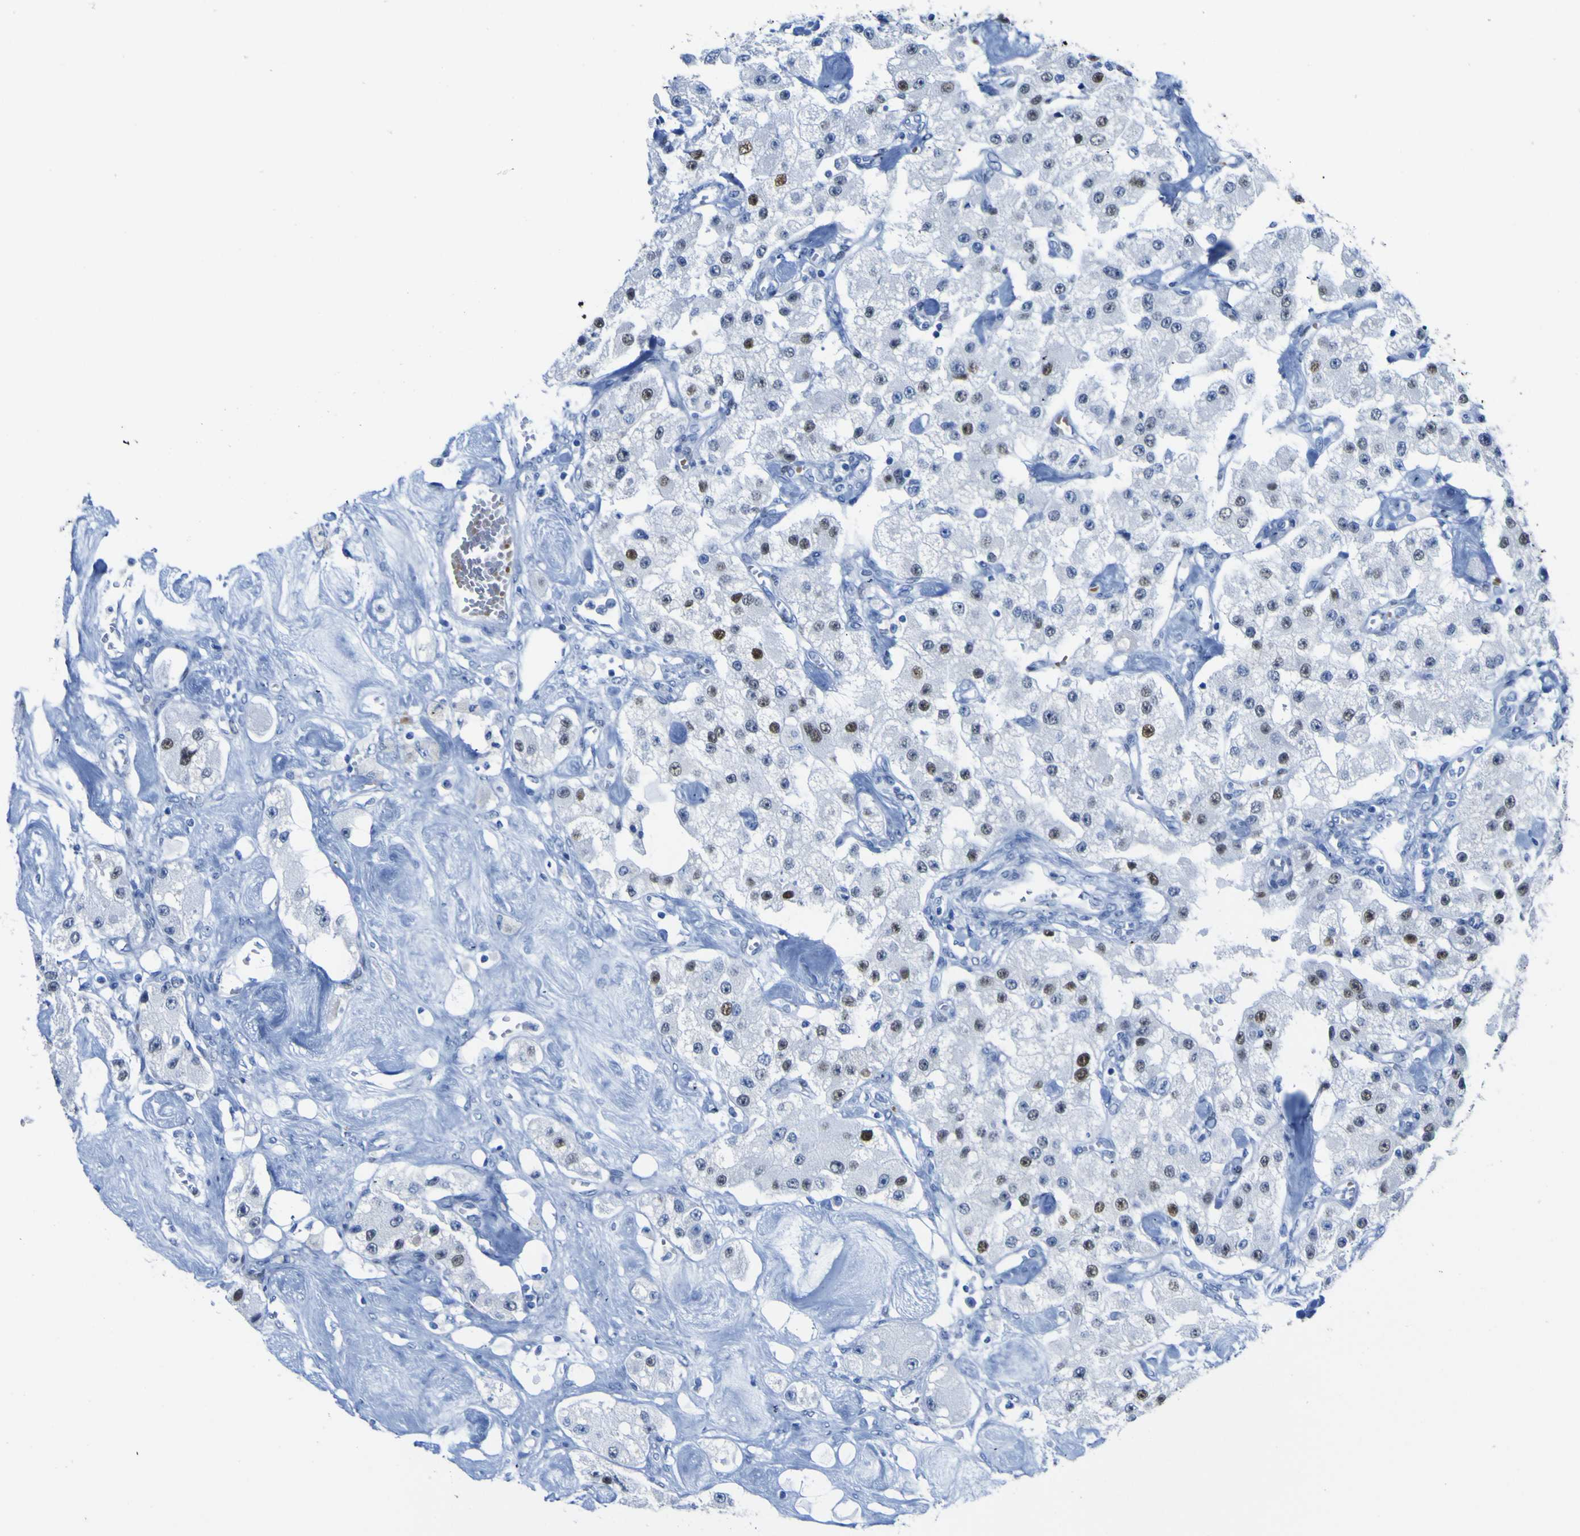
{"staining": {"intensity": "strong", "quantity": "<25%", "location": "nuclear"}, "tissue": "carcinoid", "cell_type": "Tumor cells", "image_type": "cancer", "snomed": [{"axis": "morphology", "description": "Carcinoid, malignant, NOS"}, {"axis": "topography", "description": "Pancreas"}], "caption": "A medium amount of strong nuclear staining is seen in about <25% of tumor cells in carcinoid tissue.", "gene": "DACH1", "patient": {"sex": "male", "age": 41}}